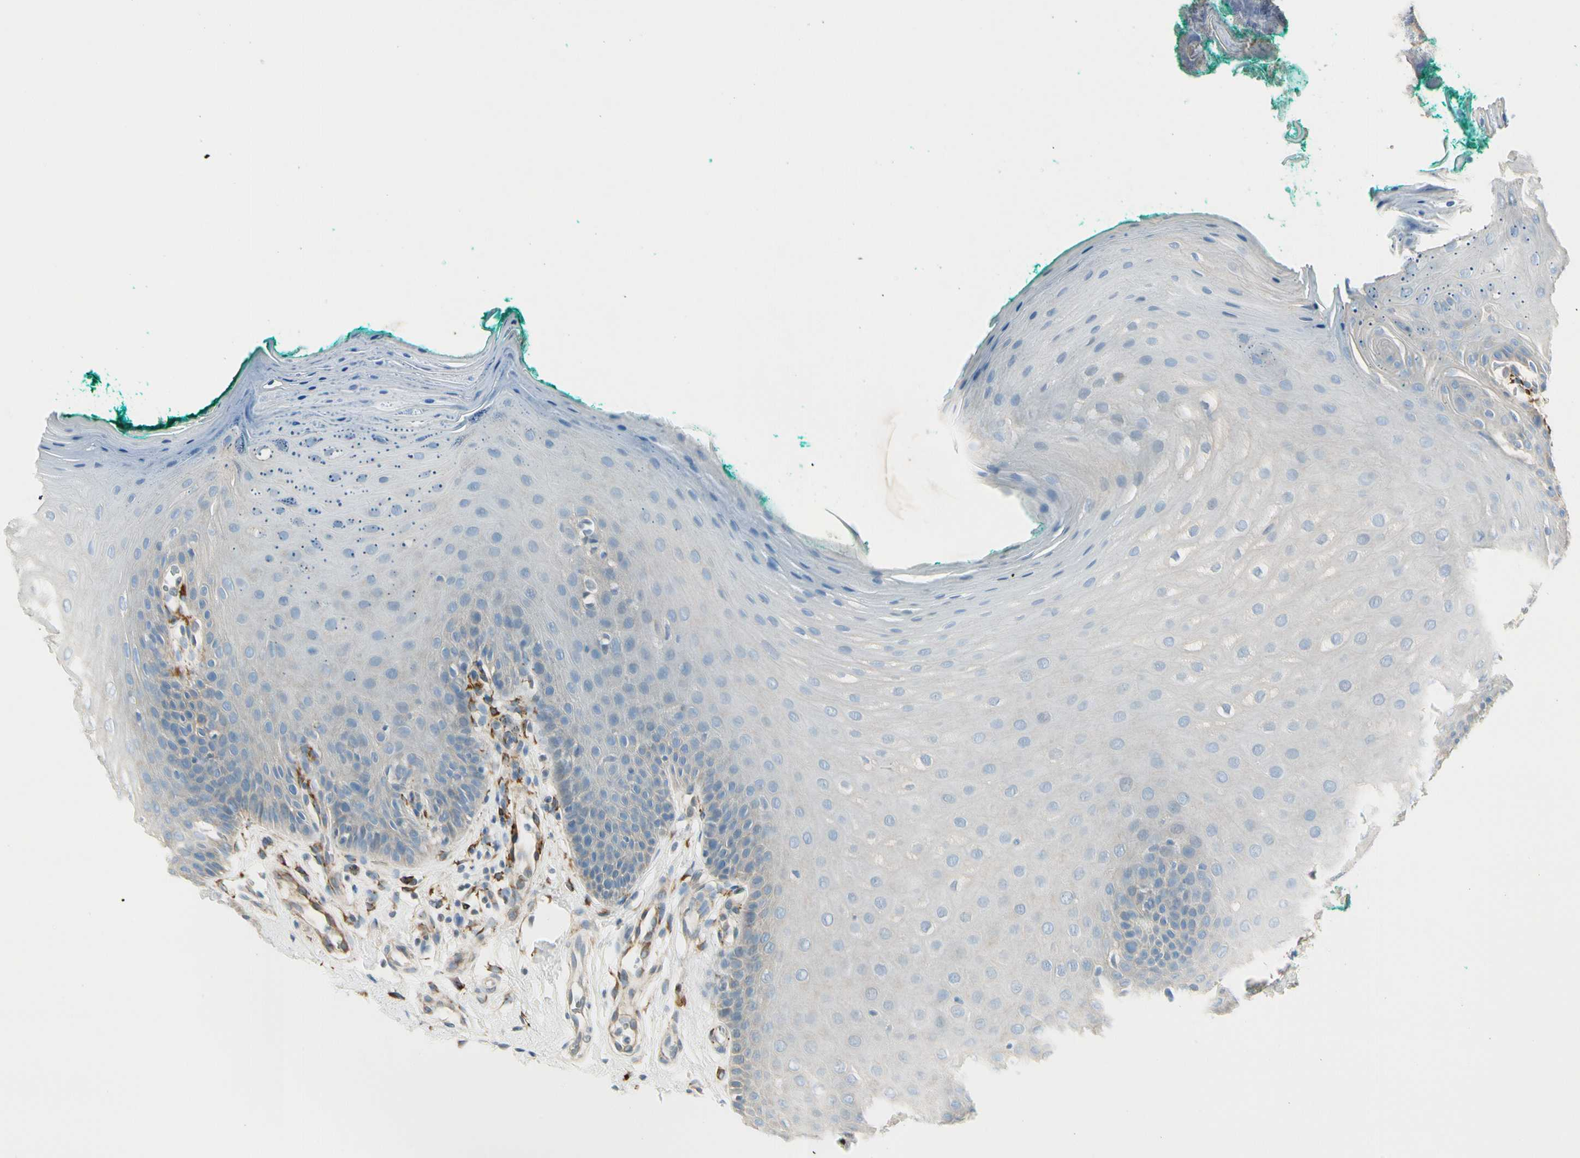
{"staining": {"intensity": "weak", "quantity": "<25%", "location": "cytoplasmic/membranous"}, "tissue": "oral mucosa", "cell_type": "Squamous epithelial cells", "image_type": "normal", "snomed": [{"axis": "morphology", "description": "Normal tissue, NOS"}, {"axis": "topography", "description": "Skeletal muscle"}, {"axis": "topography", "description": "Oral tissue"}], "caption": "The micrograph reveals no staining of squamous epithelial cells in unremarkable oral mucosa. (DAB IHC with hematoxylin counter stain).", "gene": "FKBP7", "patient": {"sex": "male", "age": 58}}